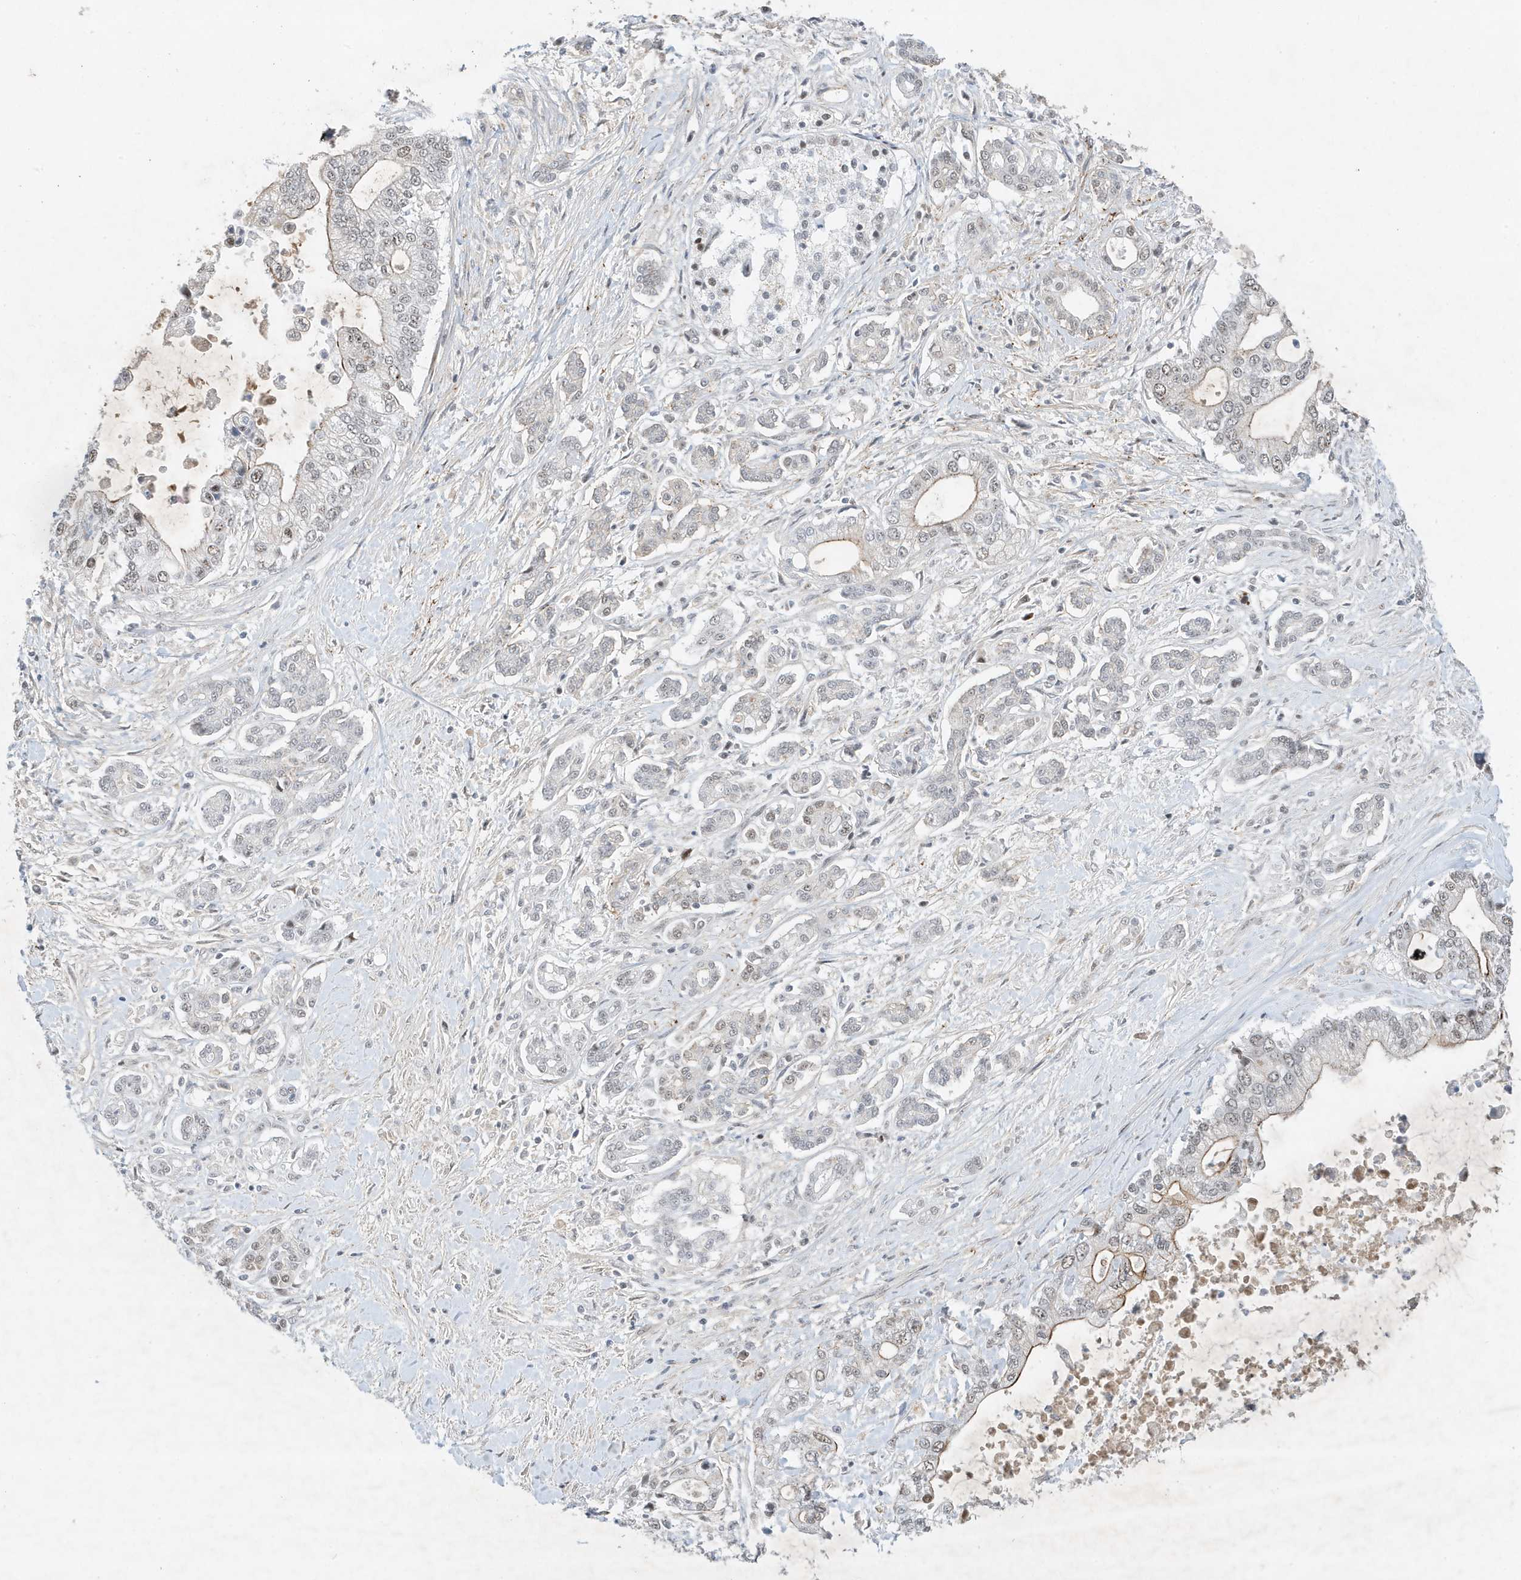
{"staining": {"intensity": "moderate", "quantity": "<25%", "location": "cytoplasmic/membranous"}, "tissue": "pancreatic cancer", "cell_type": "Tumor cells", "image_type": "cancer", "snomed": [{"axis": "morphology", "description": "Adenocarcinoma, NOS"}, {"axis": "topography", "description": "Pancreas"}], "caption": "This image demonstrates immunohistochemistry staining of human pancreatic cancer, with low moderate cytoplasmic/membranous staining in approximately <25% of tumor cells.", "gene": "MAST3", "patient": {"sex": "male", "age": 69}}